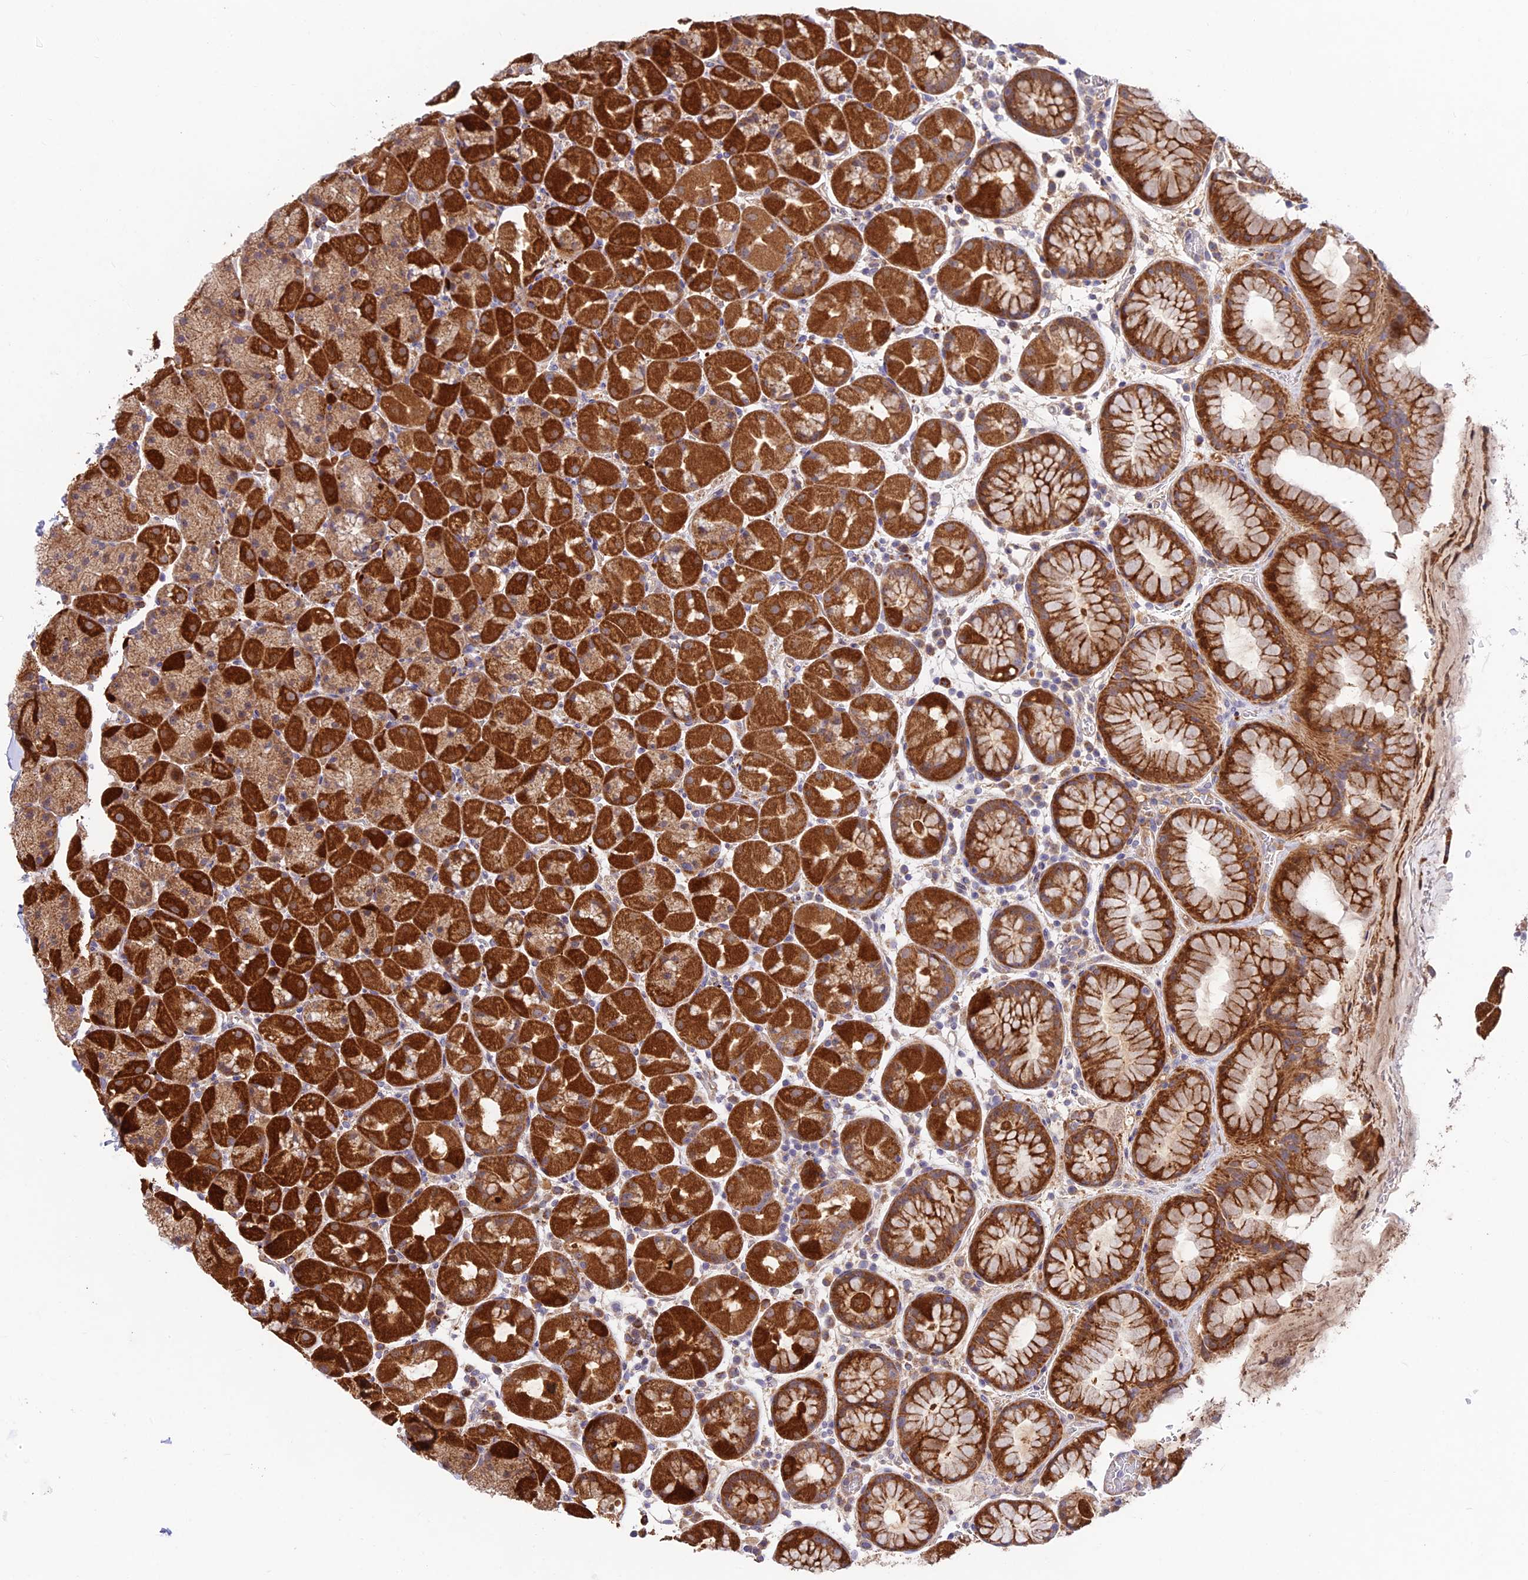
{"staining": {"intensity": "strong", "quantity": ">75%", "location": "cytoplasmic/membranous"}, "tissue": "stomach", "cell_type": "Glandular cells", "image_type": "normal", "snomed": [{"axis": "morphology", "description": "Normal tissue, NOS"}, {"axis": "topography", "description": "Stomach, upper"}, {"axis": "topography", "description": "Stomach, lower"}], "caption": "Human stomach stained for a protein (brown) displays strong cytoplasmic/membranous positive positivity in about >75% of glandular cells.", "gene": "FUOM", "patient": {"sex": "male", "age": 67}}